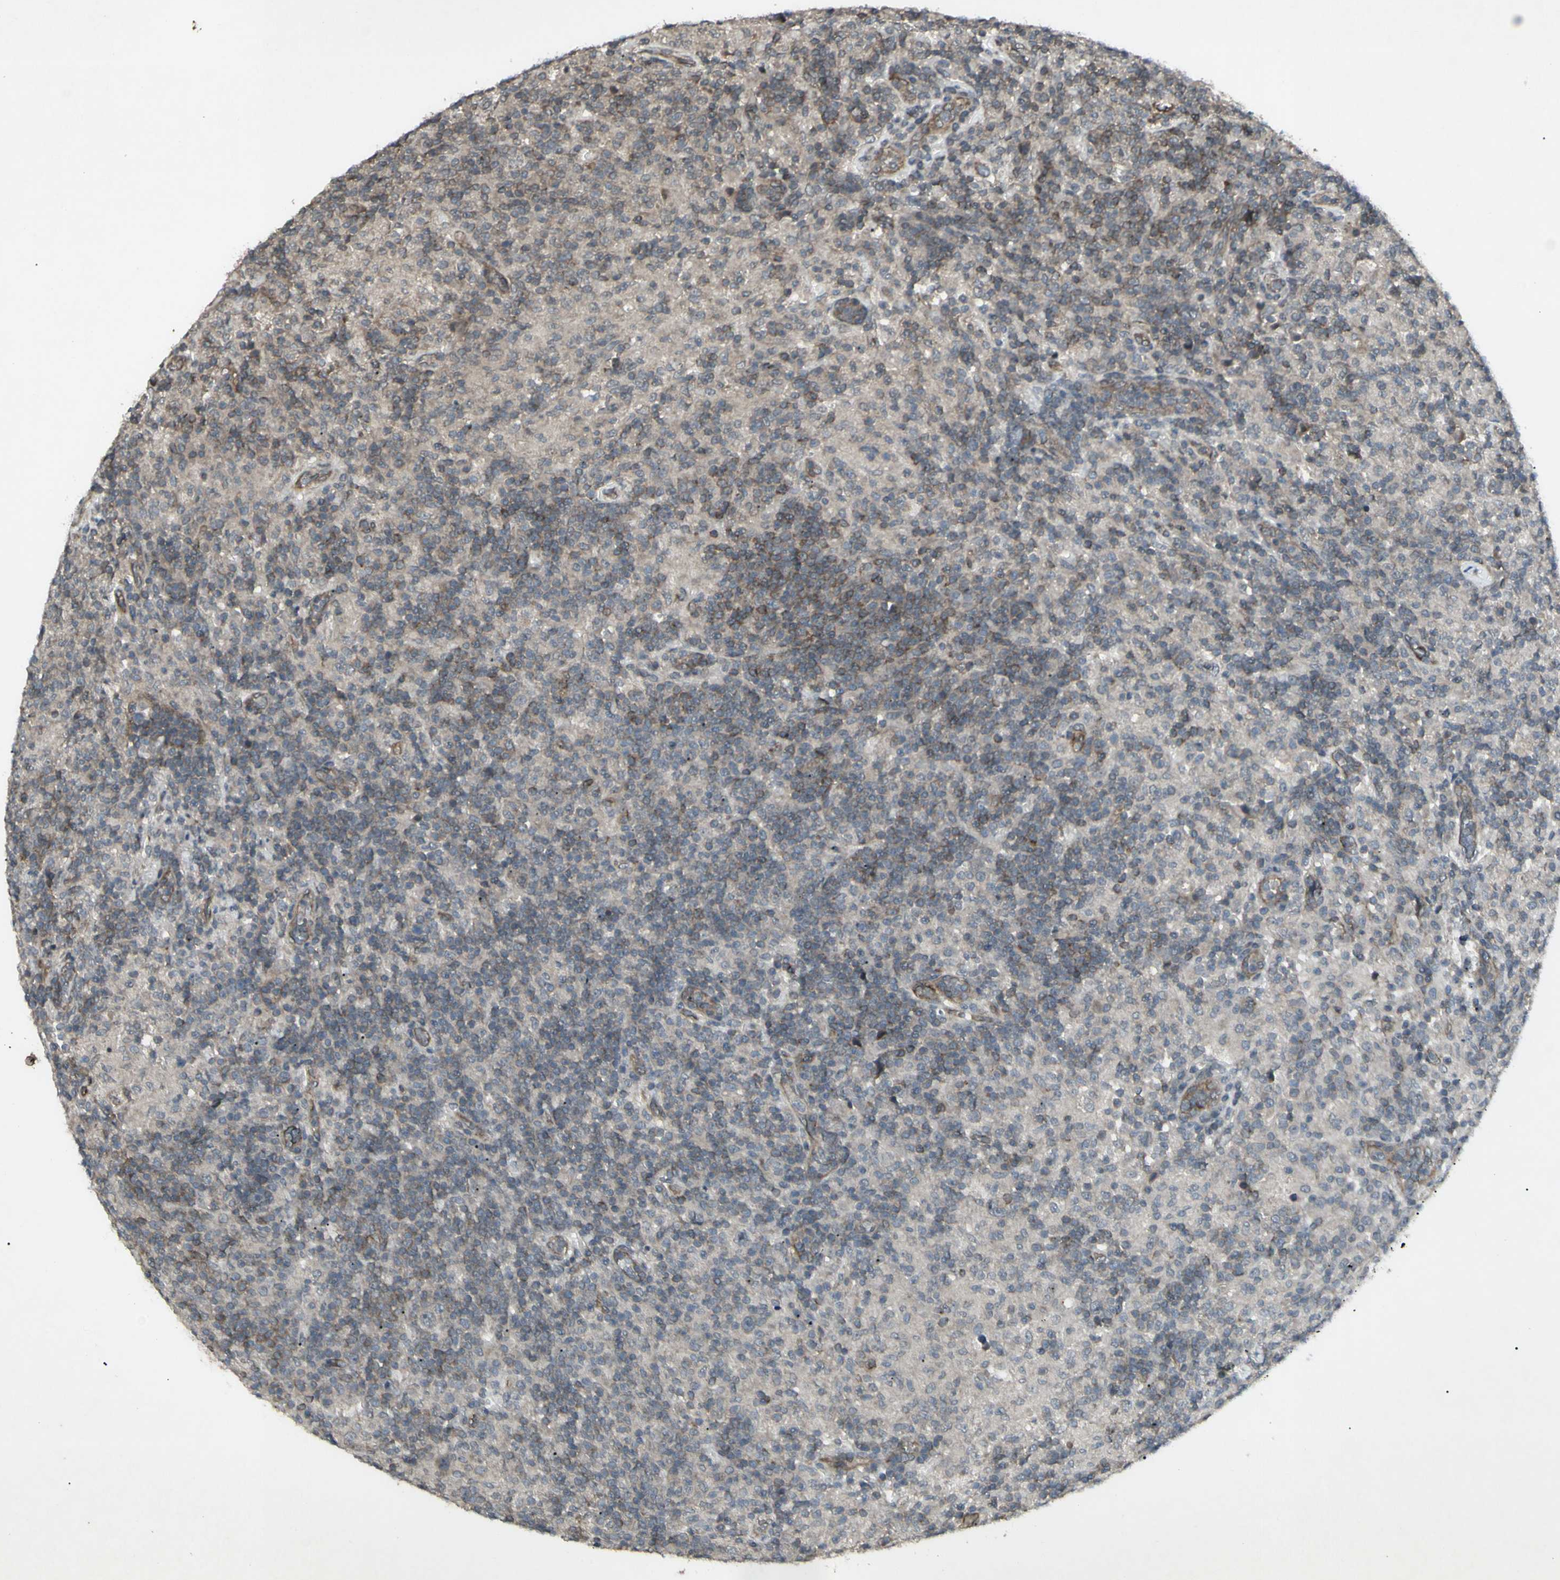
{"staining": {"intensity": "weak", "quantity": ">75%", "location": "cytoplasmic/membranous"}, "tissue": "lymphoma", "cell_type": "Tumor cells", "image_type": "cancer", "snomed": [{"axis": "morphology", "description": "Hodgkin's disease, NOS"}, {"axis": "topography", "description": "Lymph node"}], "caption": "Hodgkin's disease was stained to show a protein in brown. There is low levels of weak cytoplasmic/membranous staining in approximately >75% of tumor cells. The staining was performed using DAB (3,3'-diaminobenzidine), with brown indicating positive protein expression. Nuclei are stained blue with hematoxylin.", "gene": "JAG1", "patient": {"sex": "male", "age": 70}}